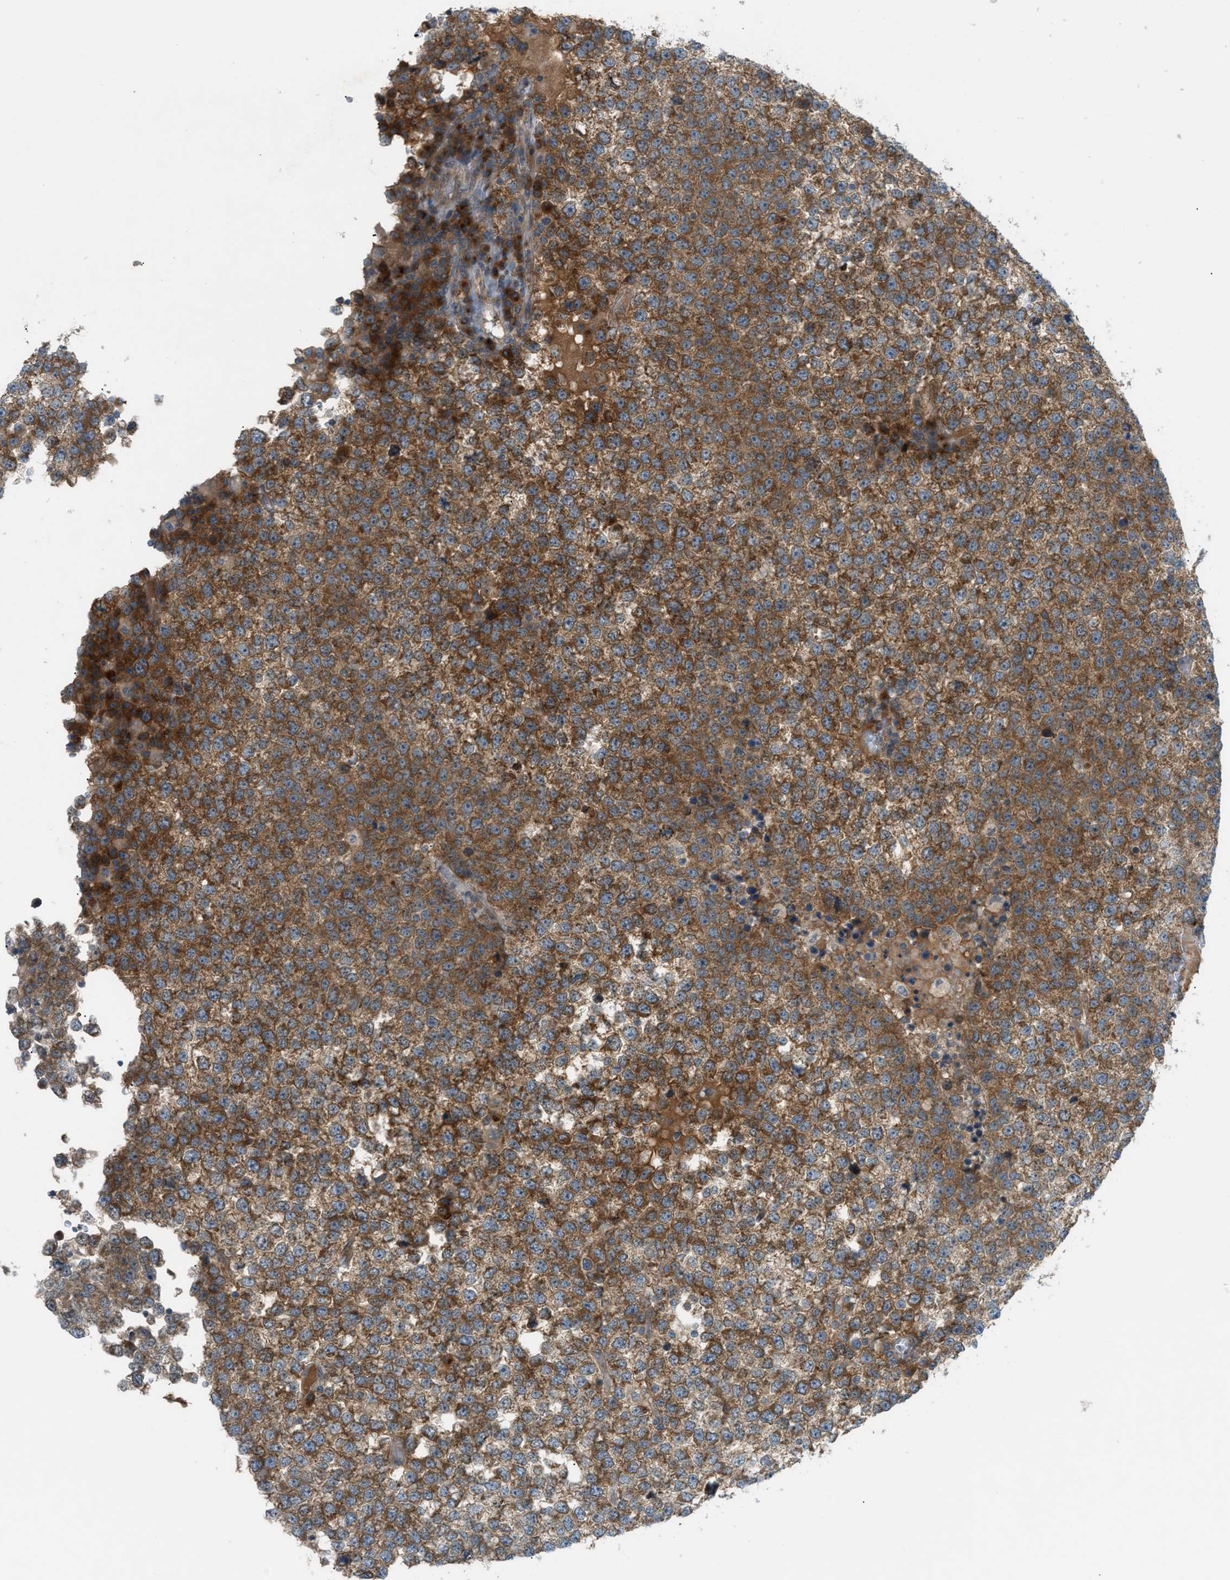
{"staining": {"intensity": "strong", "quantity": ">75%", "location": "cytoplasmic/membranous"}, "tissue": "testis cancer", "cell_type": "Tumor cells", "image_type": "cancer", "snomed": [{"axis": "morphology", "description": "Seminoma, NOS"}, {"axis": "topography", "description": "Testis"}], "caption": "Immunohistochemical staining of human testis cancer exhibits high levels of strong cytoplasmic/membranous protein positivity in approximately >75% of tumor cells.", "gene": "DYRK1A", "patient": {"sex": "male", "age": 65}}